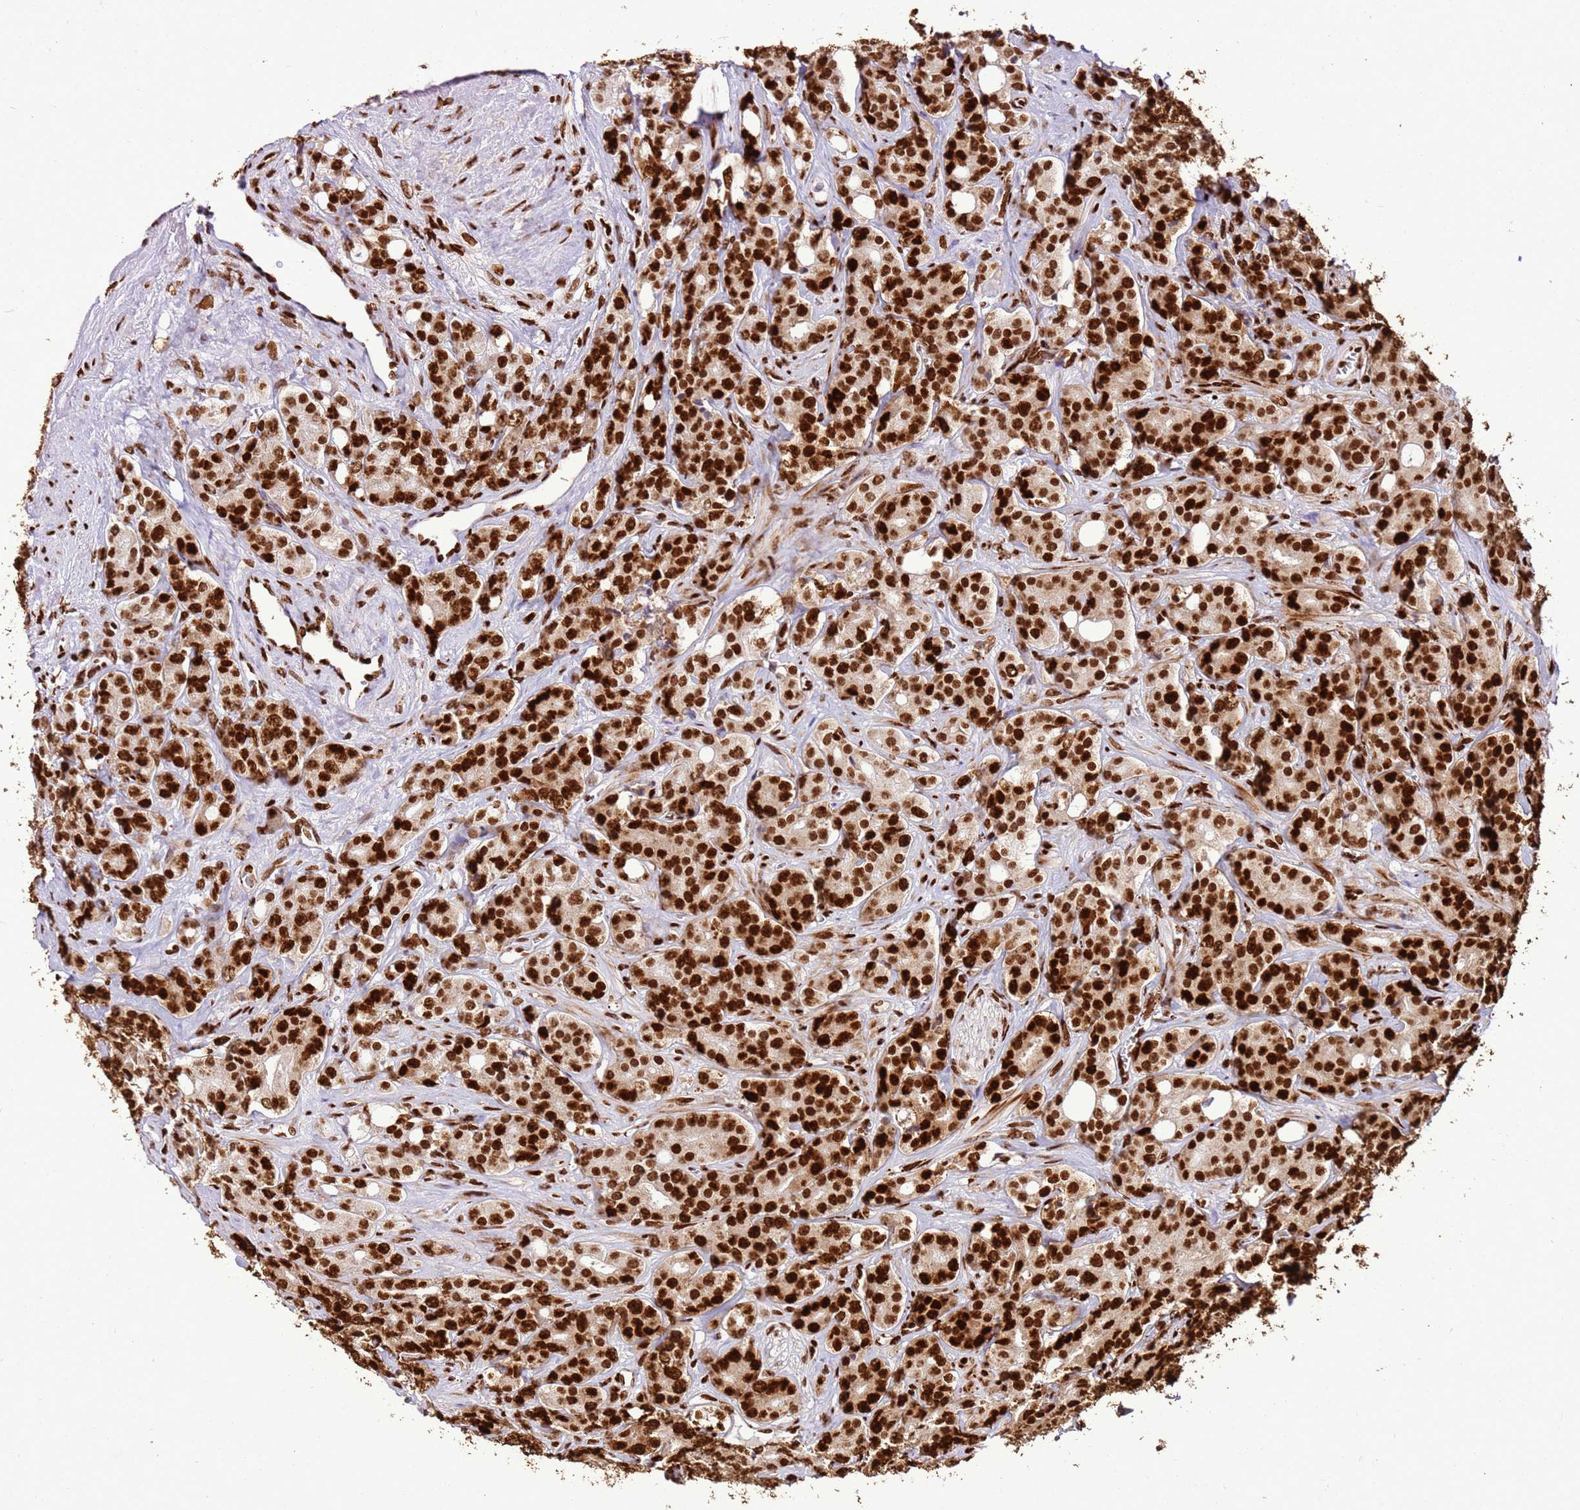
{"staining": {"intensity": "strong", "quantity": ">75%", "location": "nuclear"}, "tissue": "prostate cancer", "cell_type": "Tumor cells", "image_type": "cancer", "snomed": [{"axis": "morphology", "description": "Adenocarcinoma, High grade"}, {"axis": "topography", "description": "Prostate"}], "caption": "Prostate cancer (high-grade adenocarcinoma) was stained to show a protein in brown. There is high levels of strong nuclear expression in about >75% of tumor cells.", "gene": "HNRNPAB", "patient": {"sex": "male", "age": 62}}